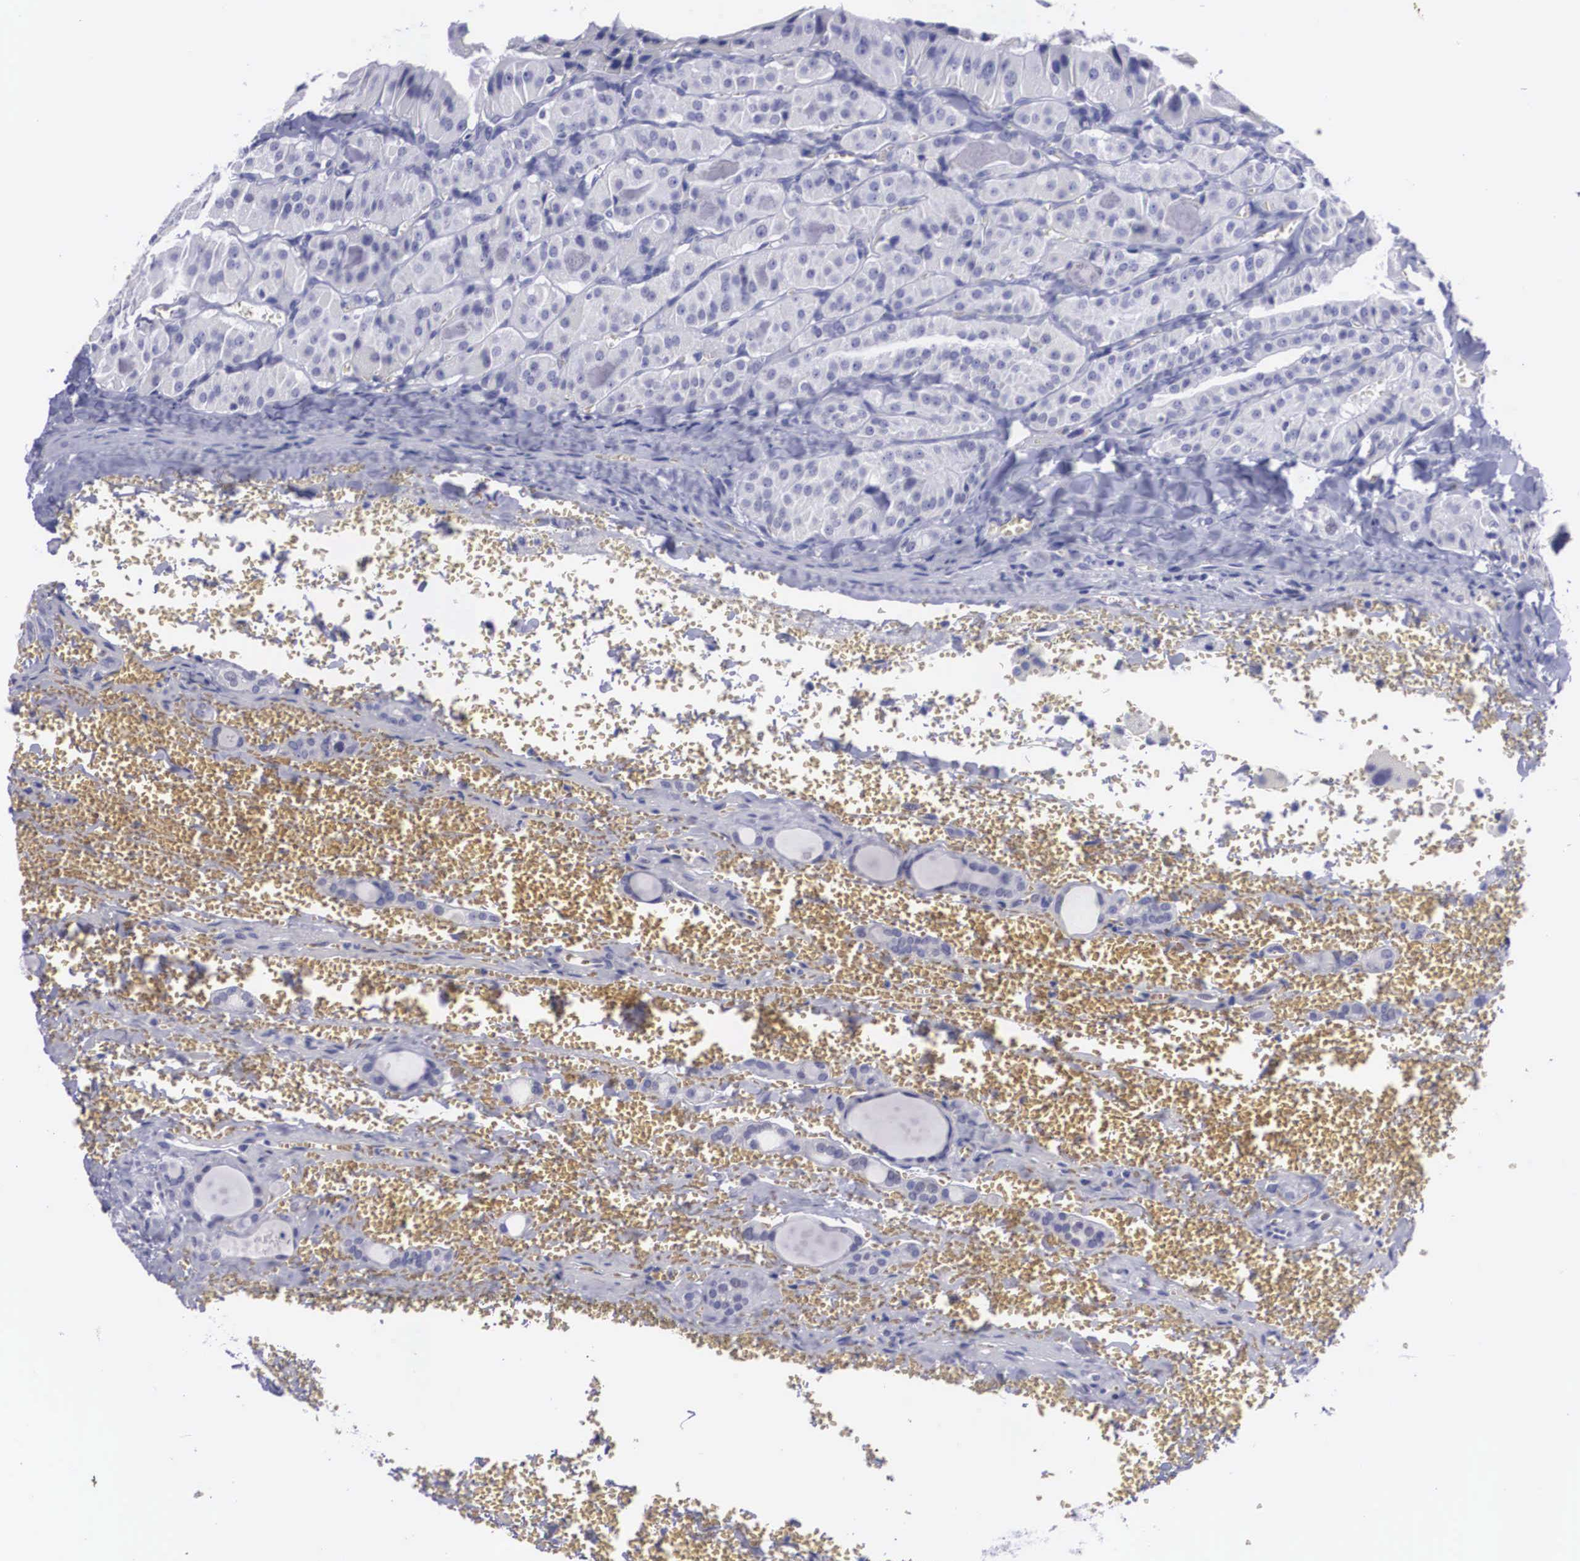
{"staining": {"intensity": "negative", "quantity": "none", "location": "none"}, "tissue": "thyroid cancer", "cell_type": "Tumor cells", "image_type": "cancer", "snomed": [{"axis": "morphology", "description": "Carcinoma, NOS"}, {"axis": "topography", "description": "Thyroid gland"}], "caption": "This is a histopathology image of IHC staining of thyroid cancer, which shows no expression in tumor cells.", "gene": "C22orf31", "patient": {"sex": "male", "age": 76}}